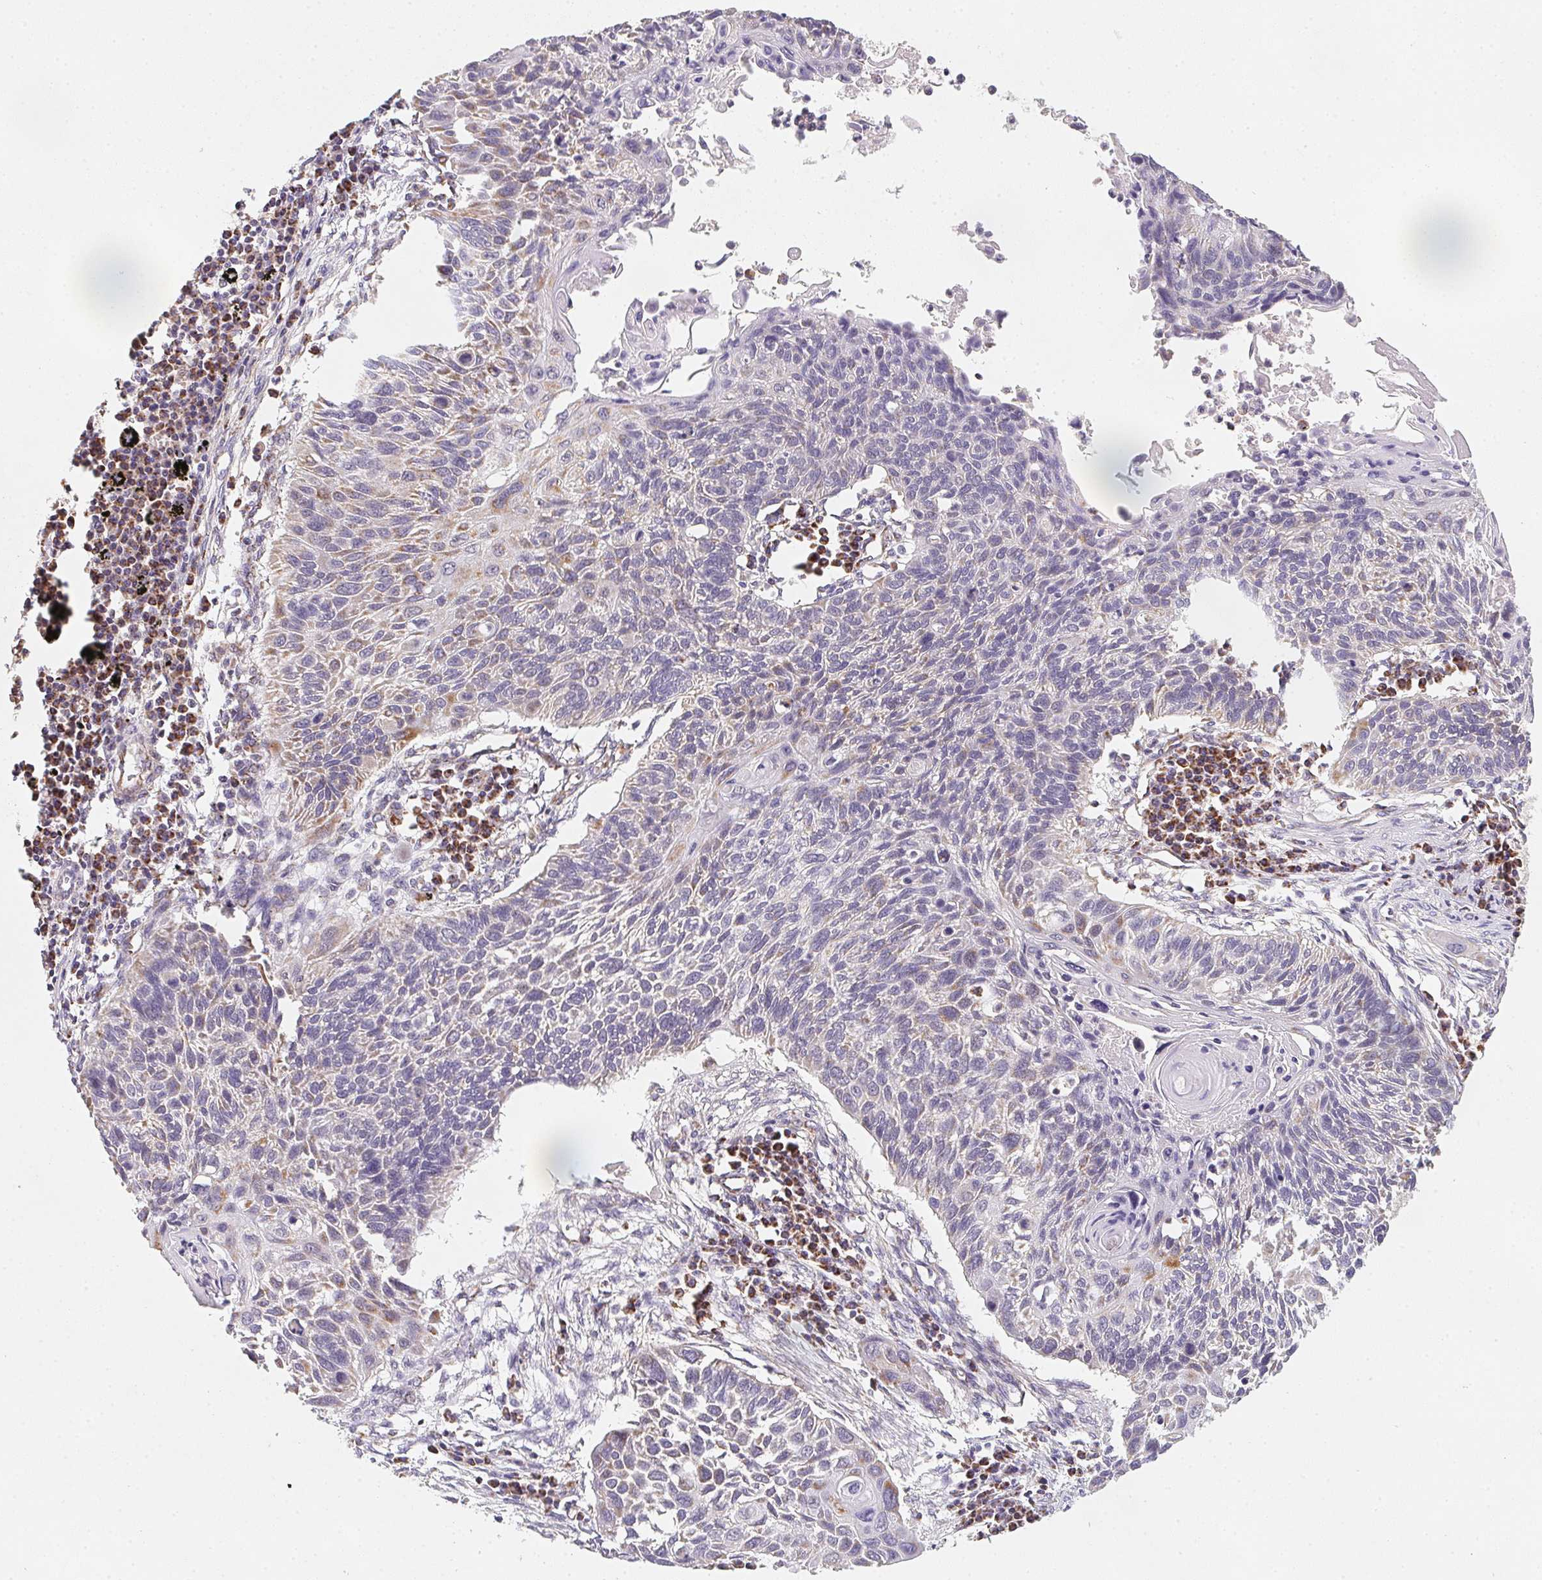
{"staining": {"intensity": "weak", "quantity": "<25%", "location": "cytoplasmic/membranous"}, "tissue": "lung cancer", "cell_type": "Tumor cells", "image_type": "cancer", "snomed": [{"axis": "morphology", "description": "Squamous cell carcinoma, NOS"}, {"axis": "topography", "description": "Lung"}], "caption": "IHC histopathology image of squamous cell carcinoma (lung) stained for a protein (brown), which displays no expression in tumor cells.", "gene": "NDUFS6", "patient": {"sex": "male", "age": 78}}